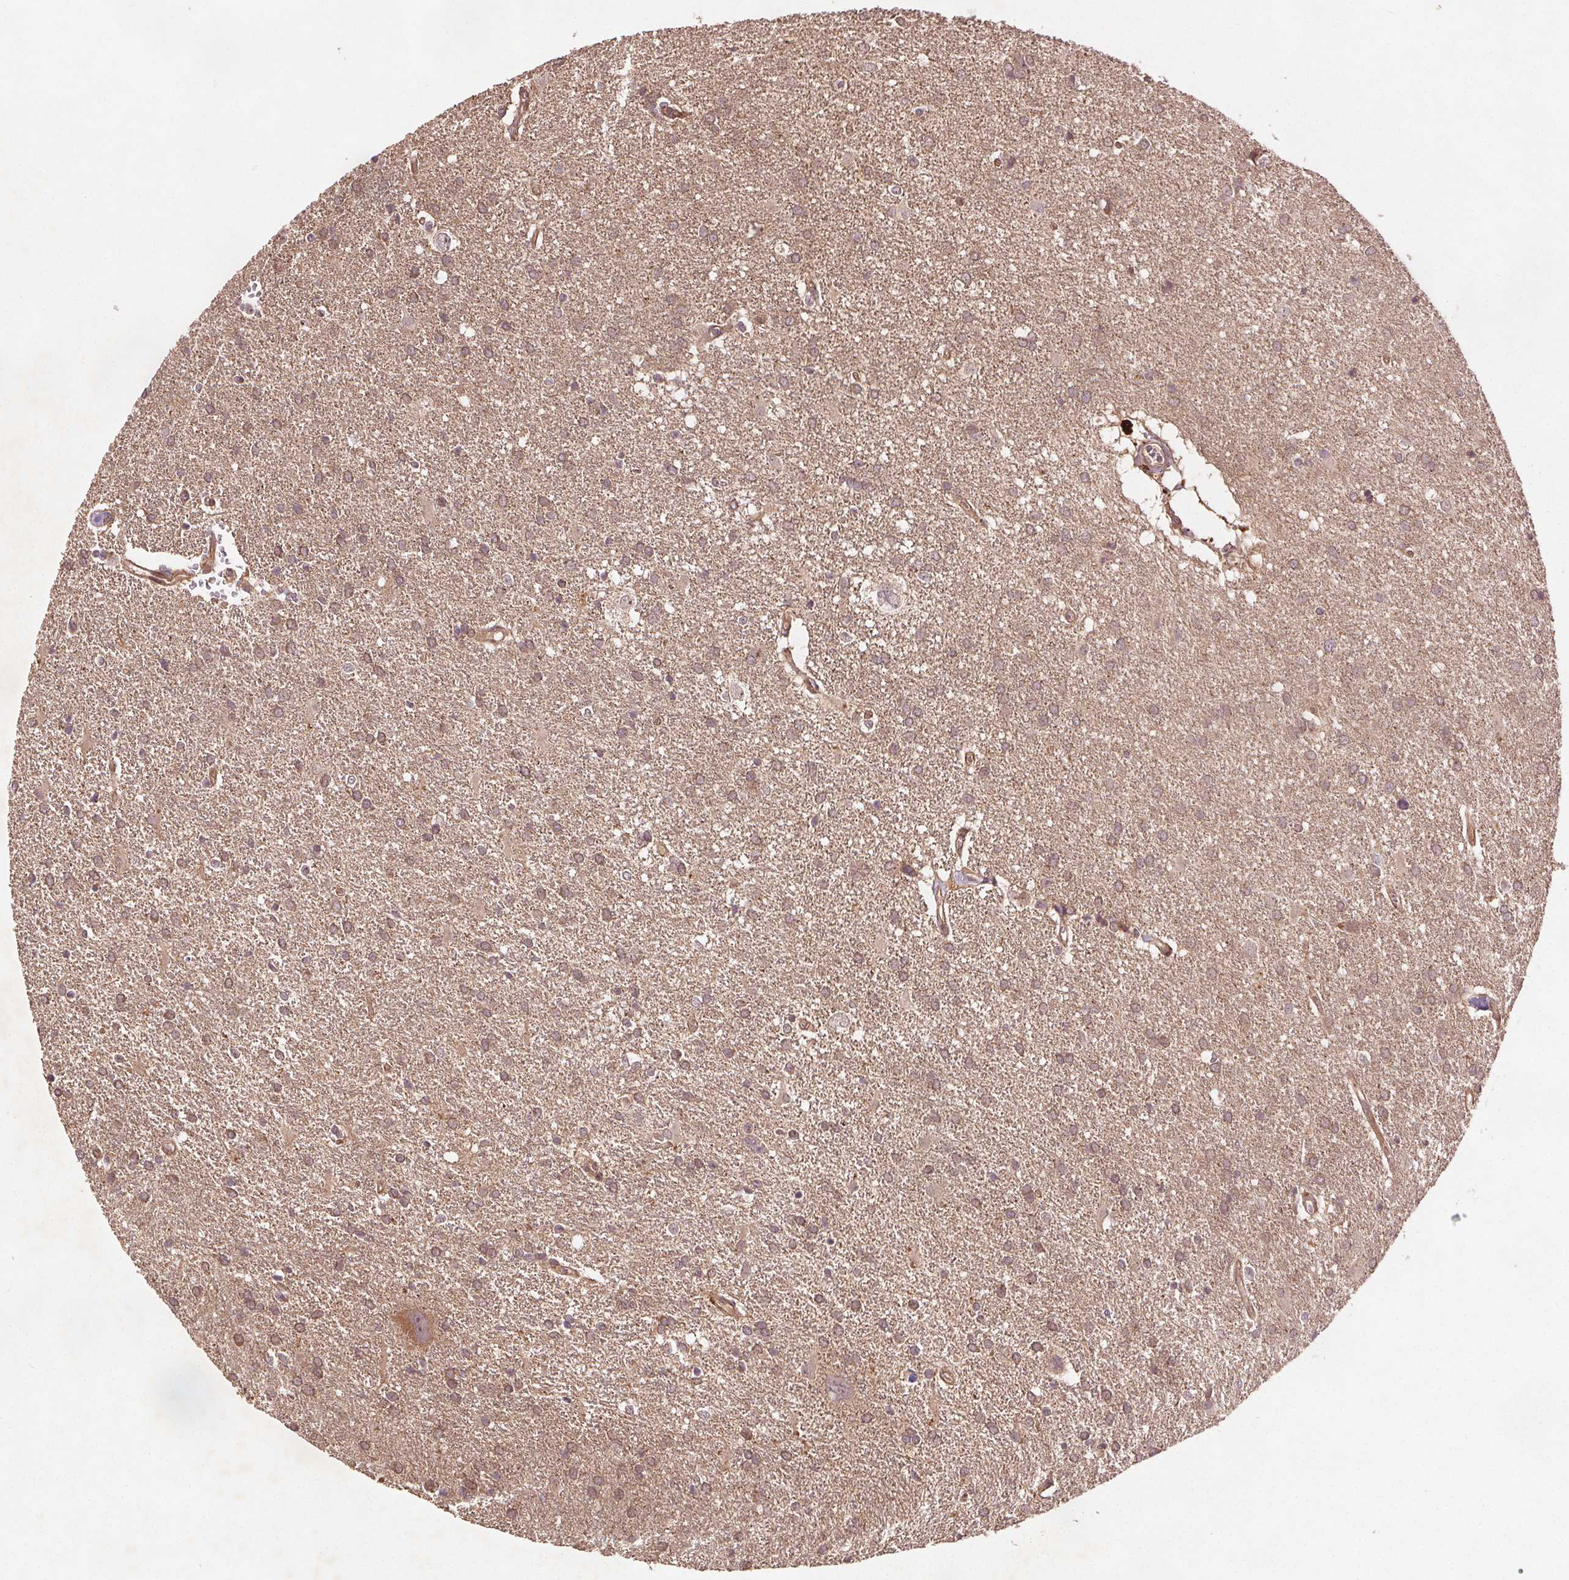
{"staining": {"intensity": "weak", "quantity": "<25%", "location": "cytoplasmic/membranous"}, "tissue": "glioma", "cell_type": "Tumor cells", "image_type": "cancer", "snomed": [{"axis": "morphology", "description": "Glioma, malignant, Low grade"}, {"axis": "topography", "description": "Brain"}], "caption": "Immunohistochemistry (IHC) histopathology image of malignant glioma (low-grade) stained for a protein (brown), which shows no expression in tumor cells.", "gene": "SEC14L2", "patient": {"sex": "male", "age": 66}}